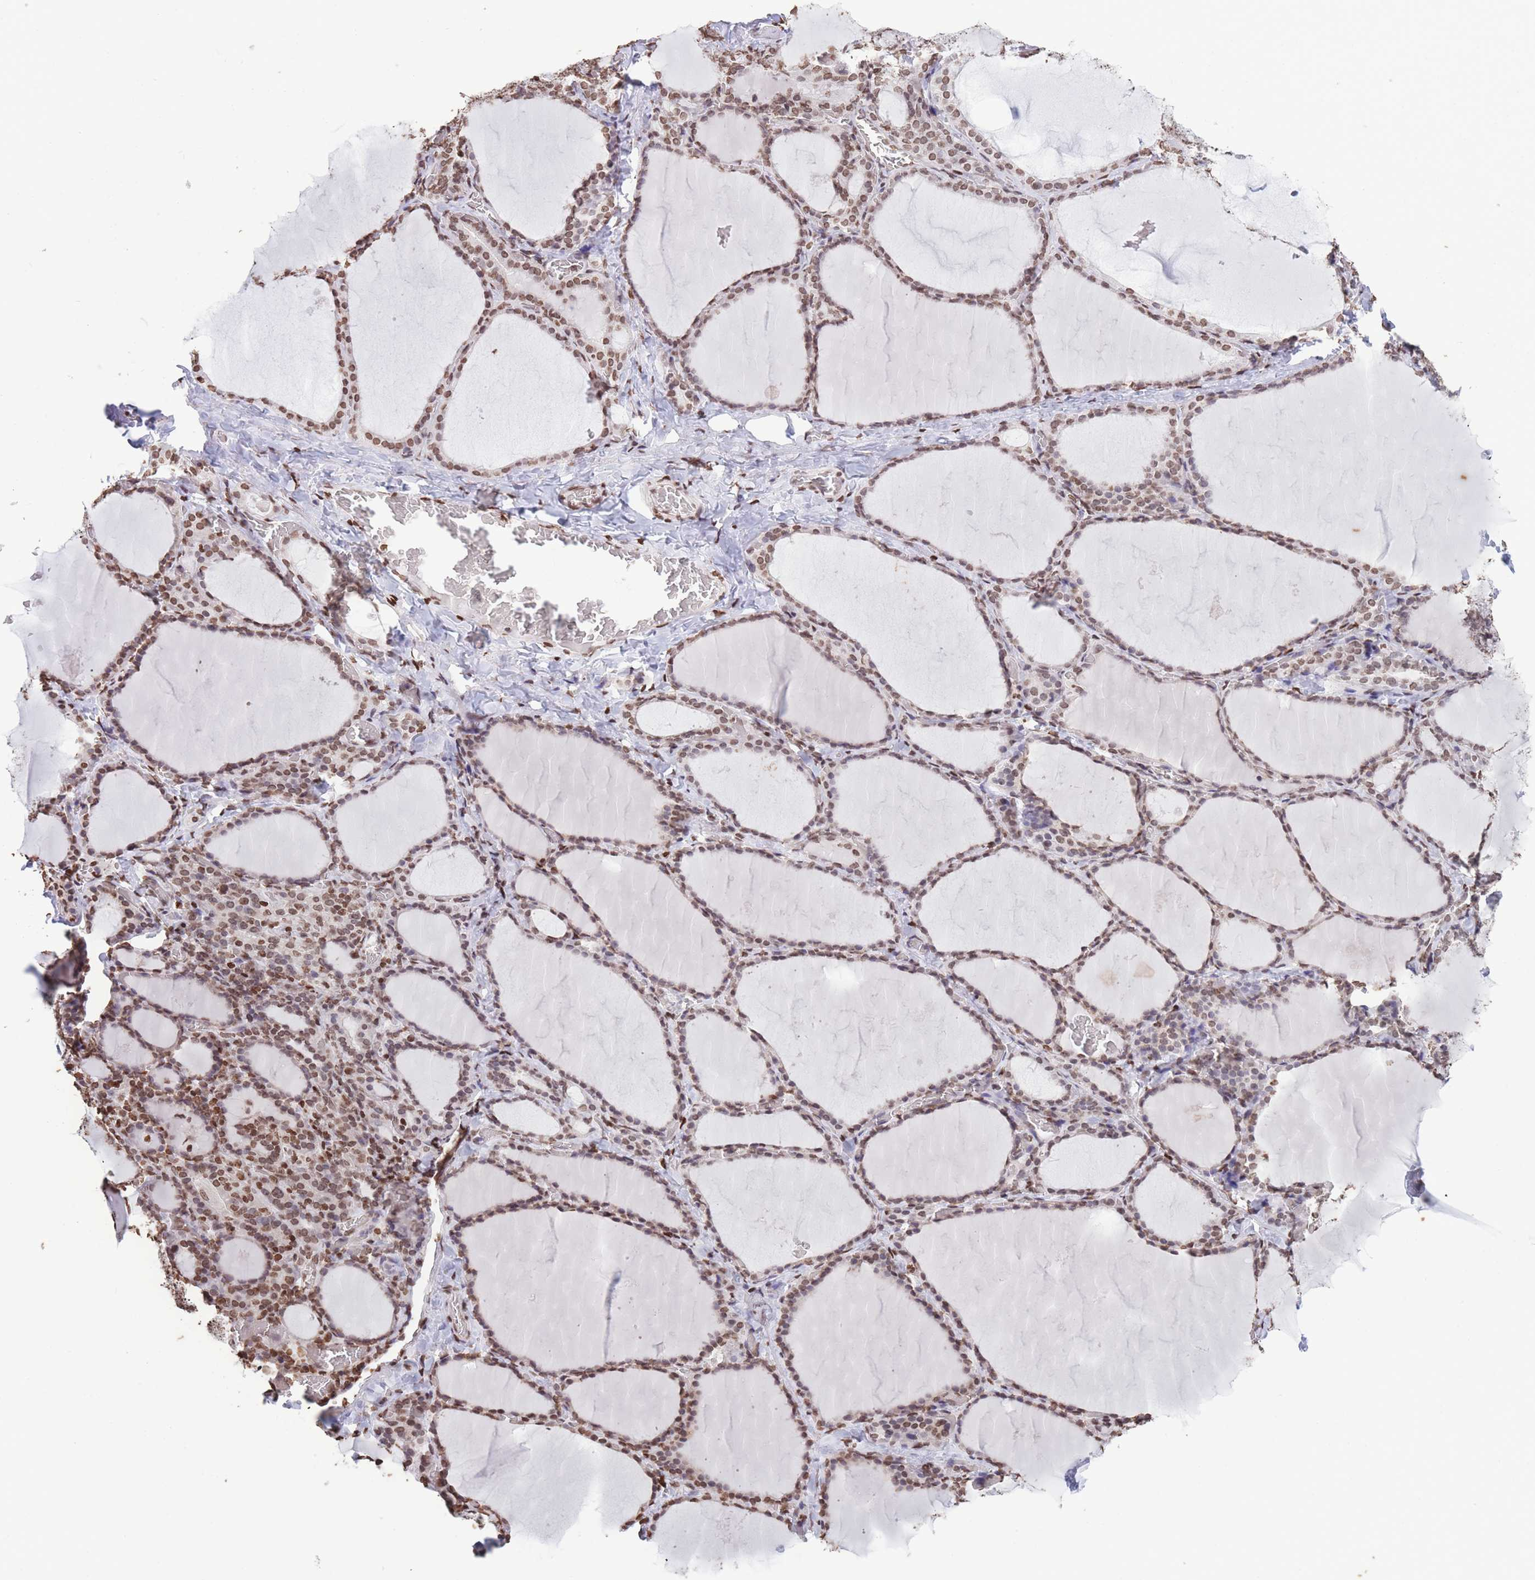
{"staining": {"intensity": "moderate", "quantity": ">75%", "location": "nuclear"}, "tissue": "thyroid gland", "cell_type": "Glandular cells", "image_type": "normal", "snomed": [{"axis": "morphology", "description": "Normal tissue, NOS"}, {"axis": "topography", "description": "Thyroid gland"}], "caption": "Immunohistochemical staining of unremarkable human thyroid gland displays >75% levels of moderate nuclear protein positivity in approximately >75% of glandular cells. (DAB IHC with brightfield microscopy, high magnification).", "gene": "H2BC10", "patient": {"sex": "female", "age": 39}}